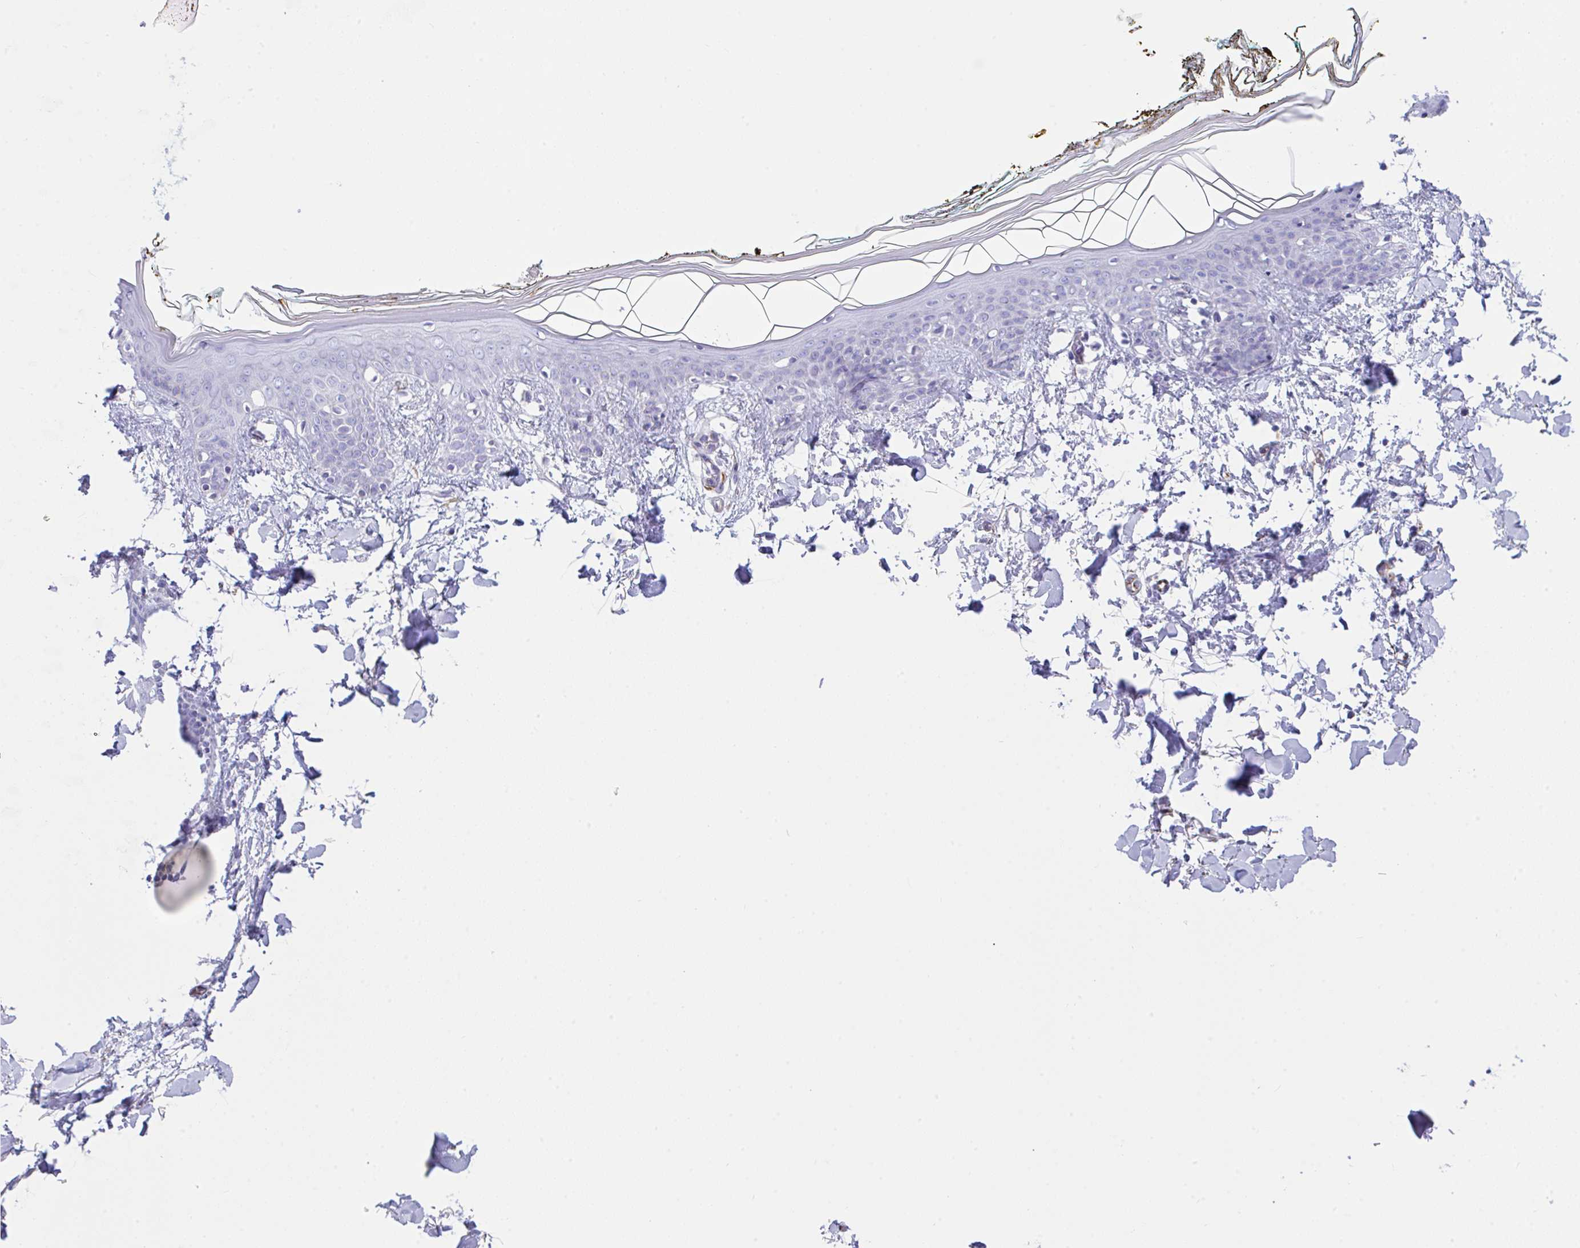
{"staining": {"intensity": "negative", "quantity": "none", "location": "none"}, "tissue": "skin", "cell_type": "Fibroblasts", "image_type": "normal", "snomed": [{"axis": "morphology", "description": "Normal tissue, NOS"}, {"axis": "topography", "description": "Skin"}], "caption": "IHC photomicrograph of normal human skin stained for a protein (brown), which reveals no expression in fibroblasts. The staining was performed using DAB (3,3'-diaminobenzidine) to visualize the protein expression in brown, while the nuclei were stained in blue with hematoxylin (Magnification: 20x).", "gene": "NDUFAF8", "patient": {"sex": "female", "age": 34}}